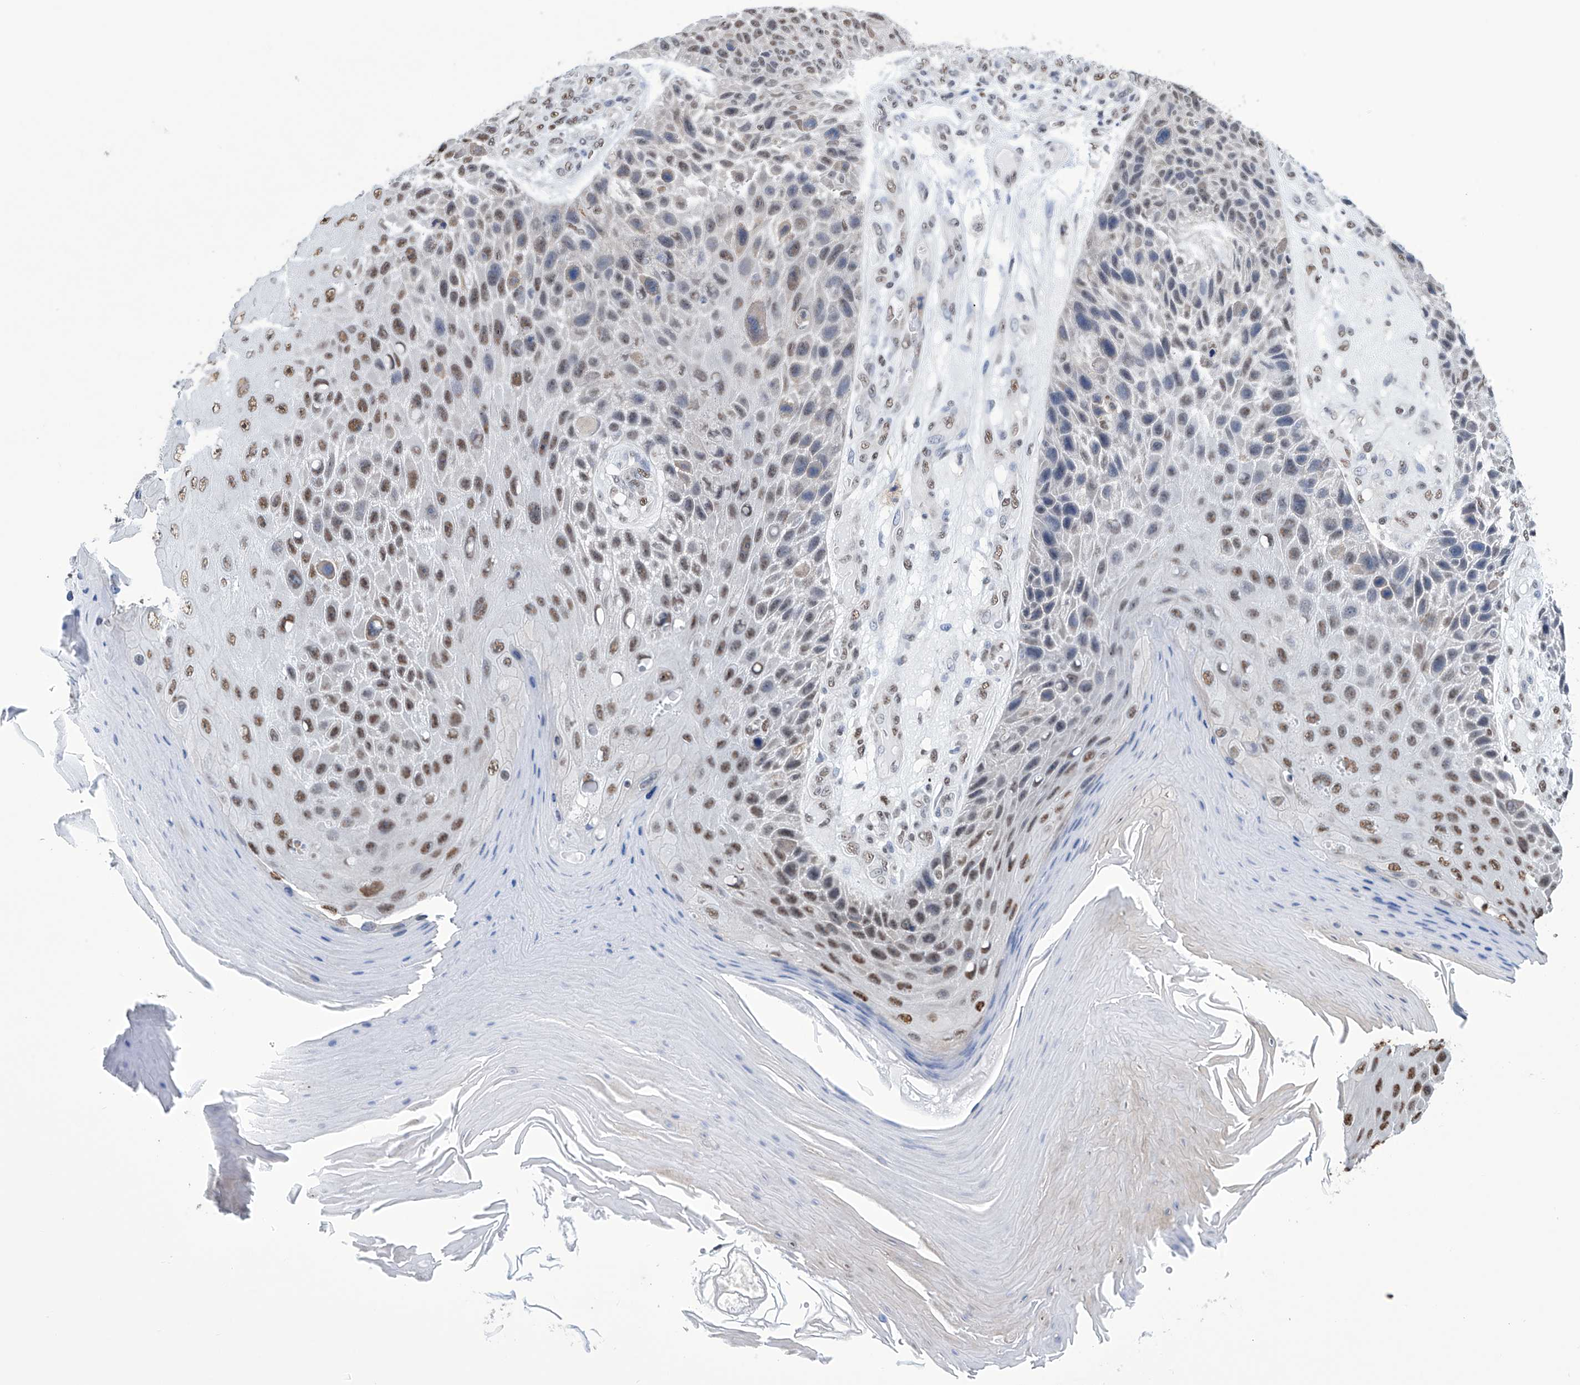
{"staining": {"intensity": "moderate", "quantity": "25%-75%", "location": "nuclear"}, "tissue": "skin cancer", "cell_type": "Tumor cells", "image_type": "cancer", "snomed": [{"axis": "morphology", "description": "Squamous cell carcinoma, NOS"}, {"axis": "topography", "description": "Skin"}], "caption": "Tumor cells display moderate nuclear staining in approximately 25%-75% of cells in skin cancer (squamous cell carcinoma). The protein is shown in brown color, while the nuclei are stained blue.", "gene": "SREBF2", "patient": {"sex": "female", "age": 88}}